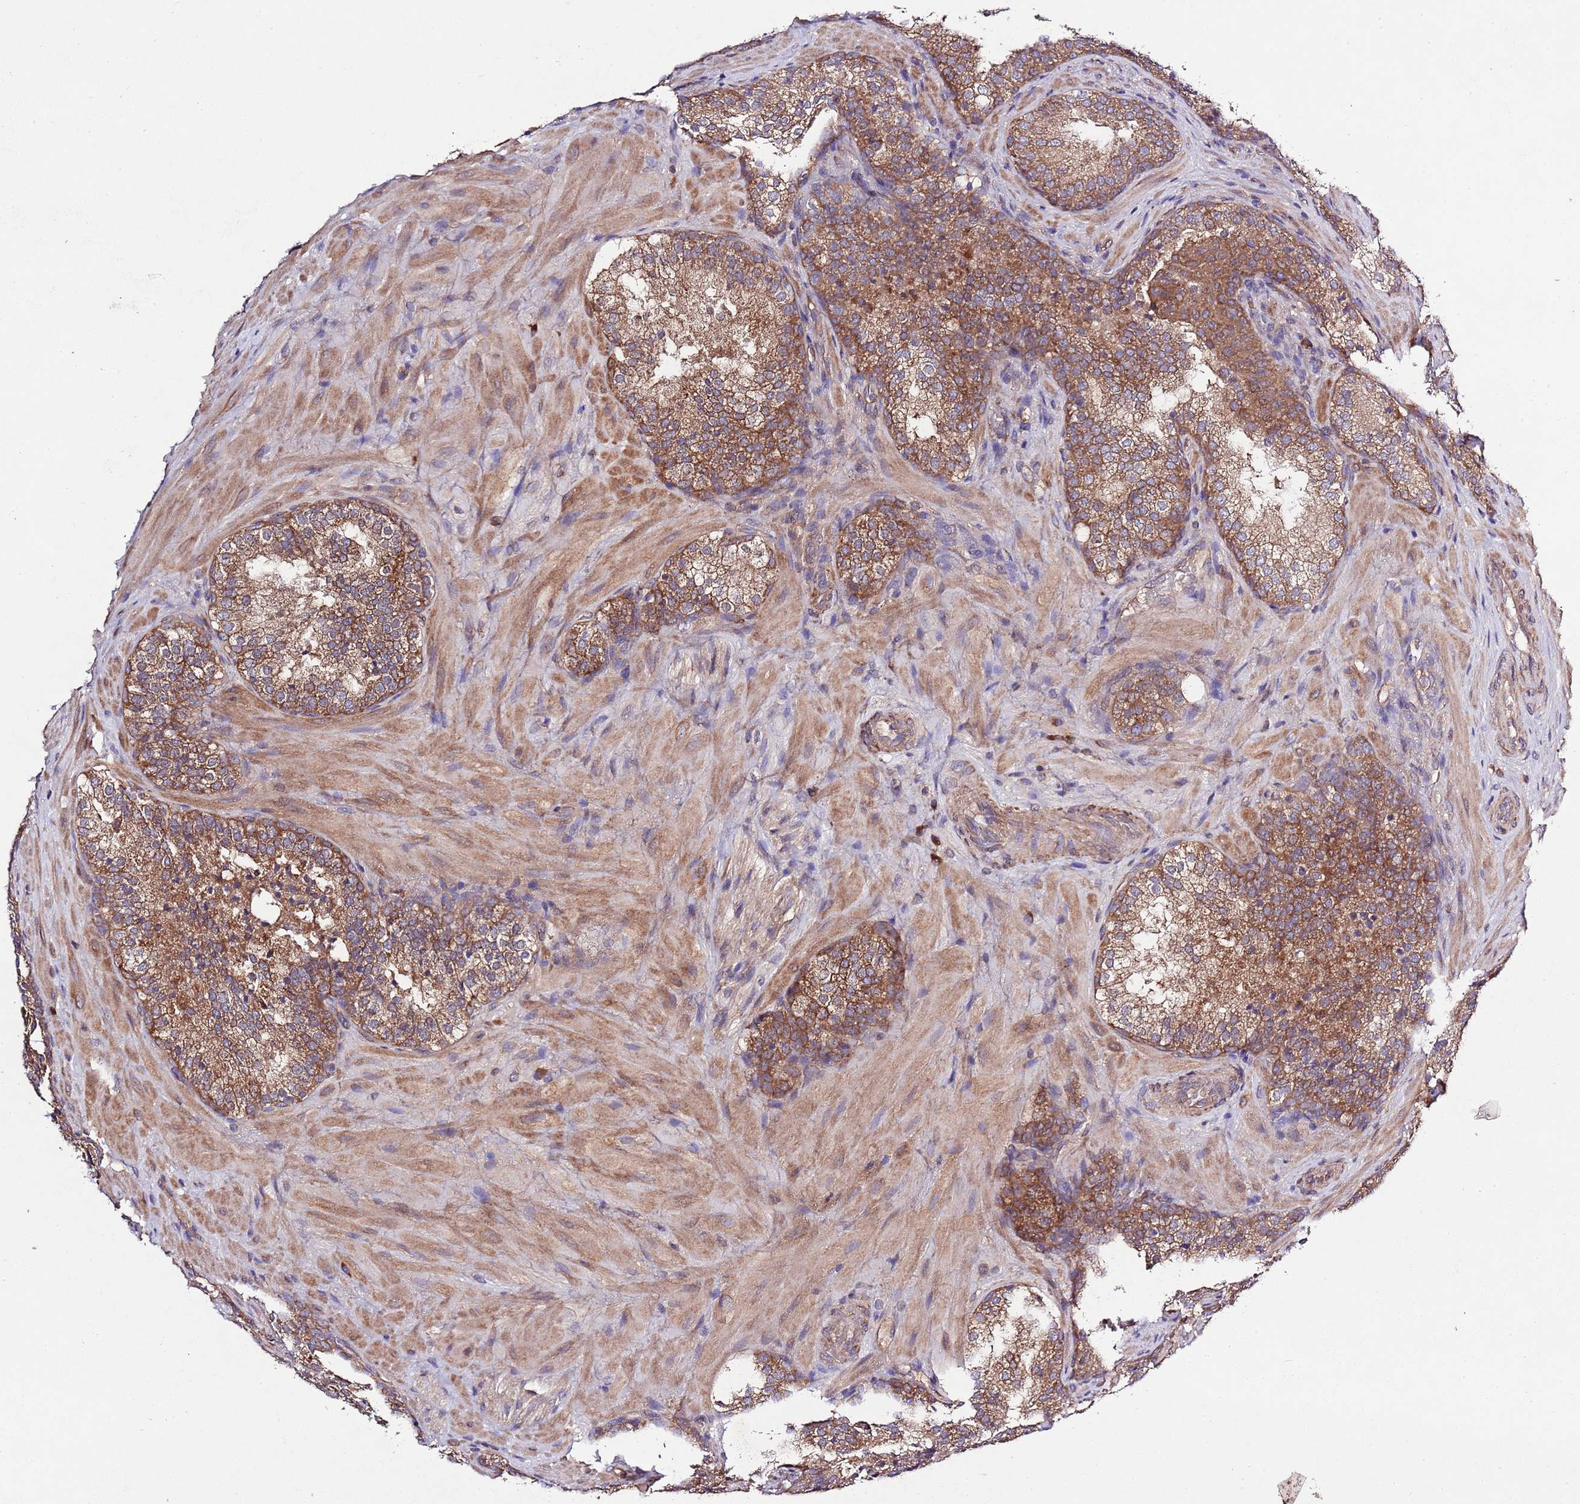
{"staining": {"intensity": "moderate", "quantity": ">75%", "location": "cytoplasmic/membranous"}, "tissue": "prostate cancer", "cell_type": "Tumor cells", "image_type": "cancer", "snomed": [{"axis": "morphology", "description": "Adenocarcinoma, High grade"}, {"axis": "topography", "description": "Prostate"}], "caption": "IHC micrograph of neoplastic tissue: prostate cancer stained using IHC displays medium levels of moderate protein expression localized specifically in the cytoplasmic/membranous of tumor cells, appearing as a cytoplasmic/membranous brown color.", "gene": "MFNG", "patient": {"sex": "male", "age": 56}}